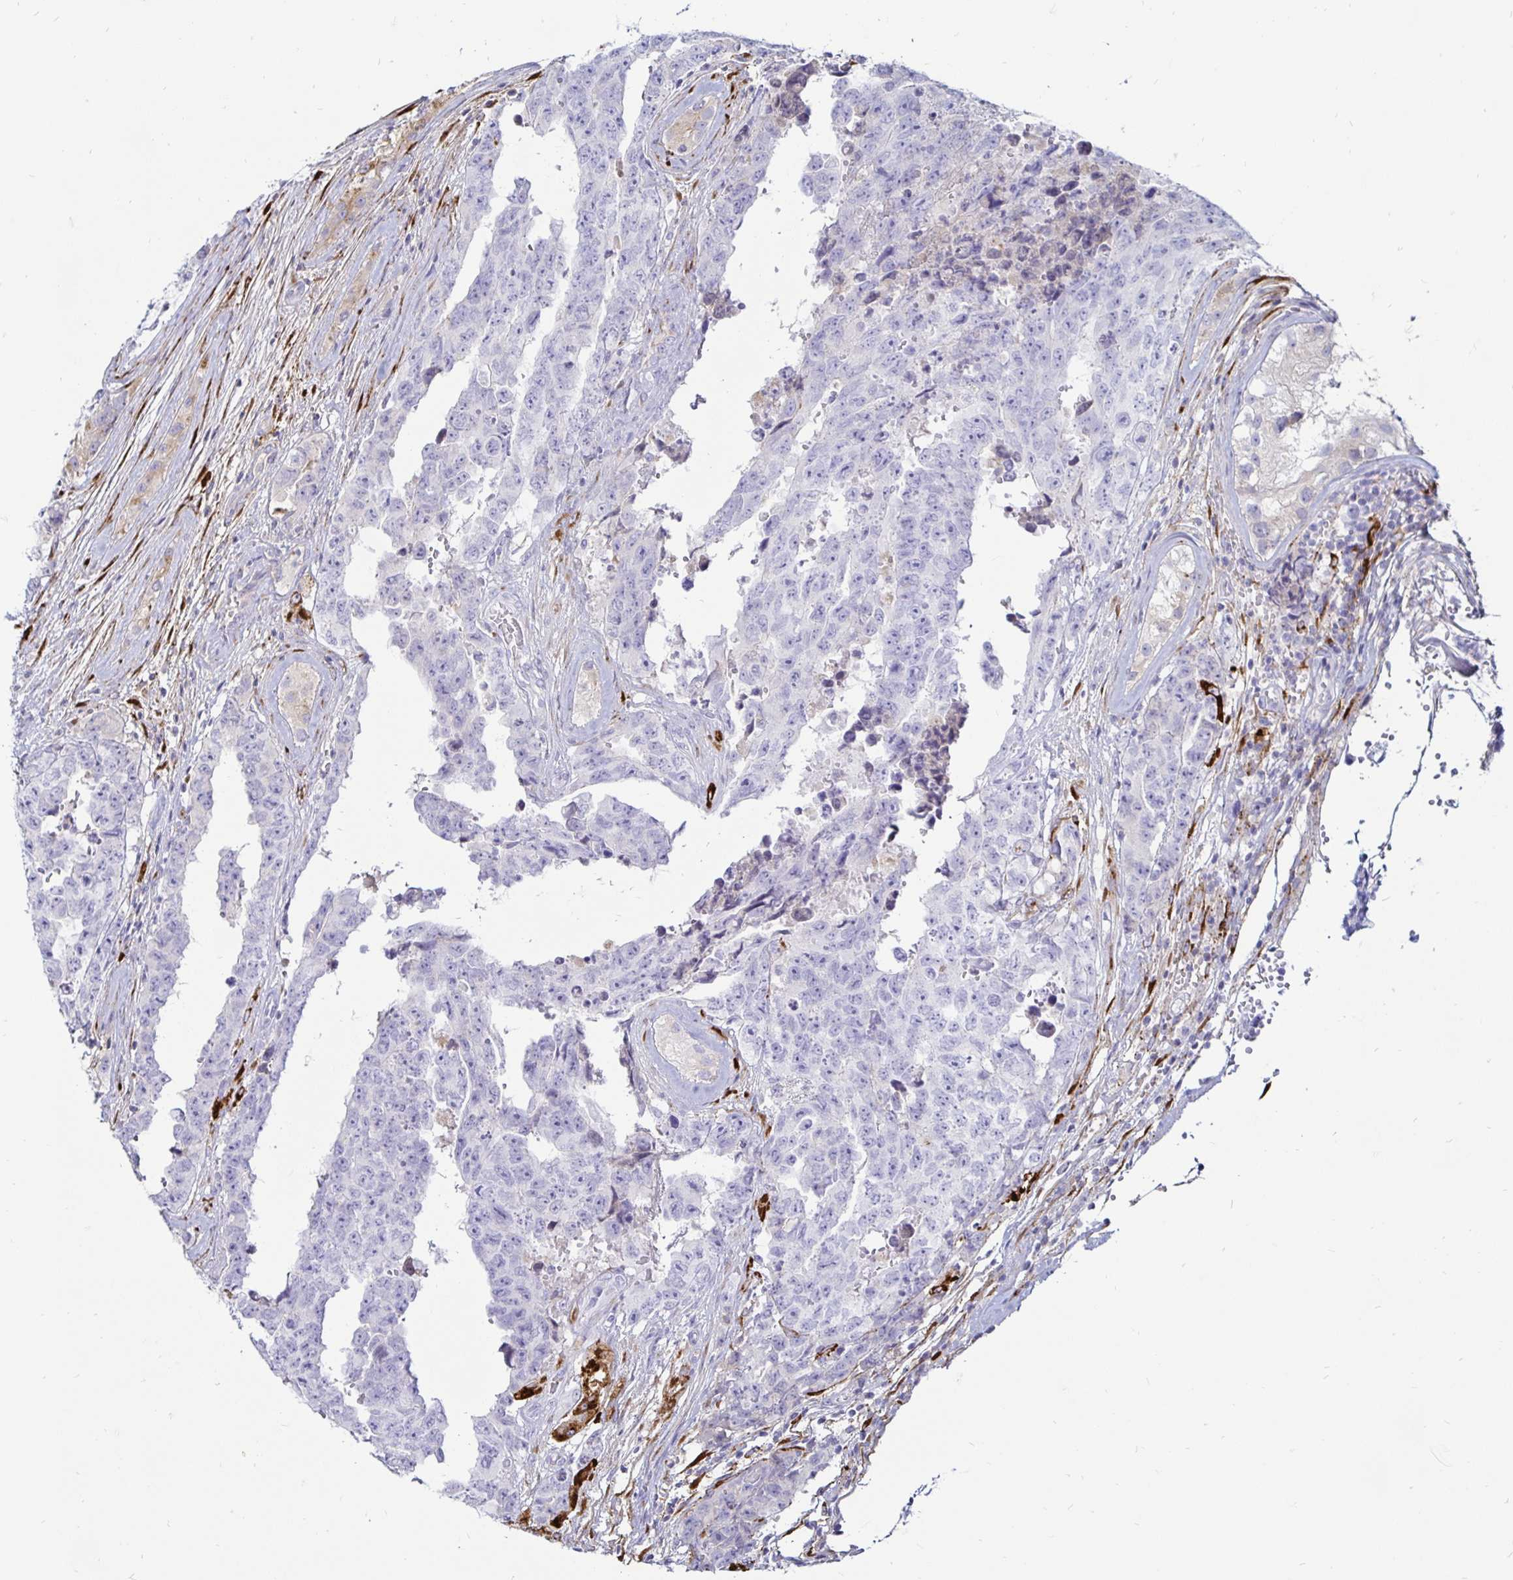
{"staining": {"intensity": "negative", "quantity": "none", "location": "none"}, "tissue": "testis cancer", "cell_type": "Tumor cells", "image_type": "cancer", "snomed": [{"axis": "morphology", "description": "Normal tissue, NOS"}, {"axis": "morphology", "description": "Carcinoma, Embryonal, NOS"}, {"axis": "topography", "description": "Testis"}, {"axis": "topography", "description": "Epididymis"}], "caption": "Immunohistochemistry (IHC) of testis cancer (embryonal carcinoma) displays no positivity in tumor cells.", "gene": "TIMP1", "patient": {"sex": "male", "age": 25}}